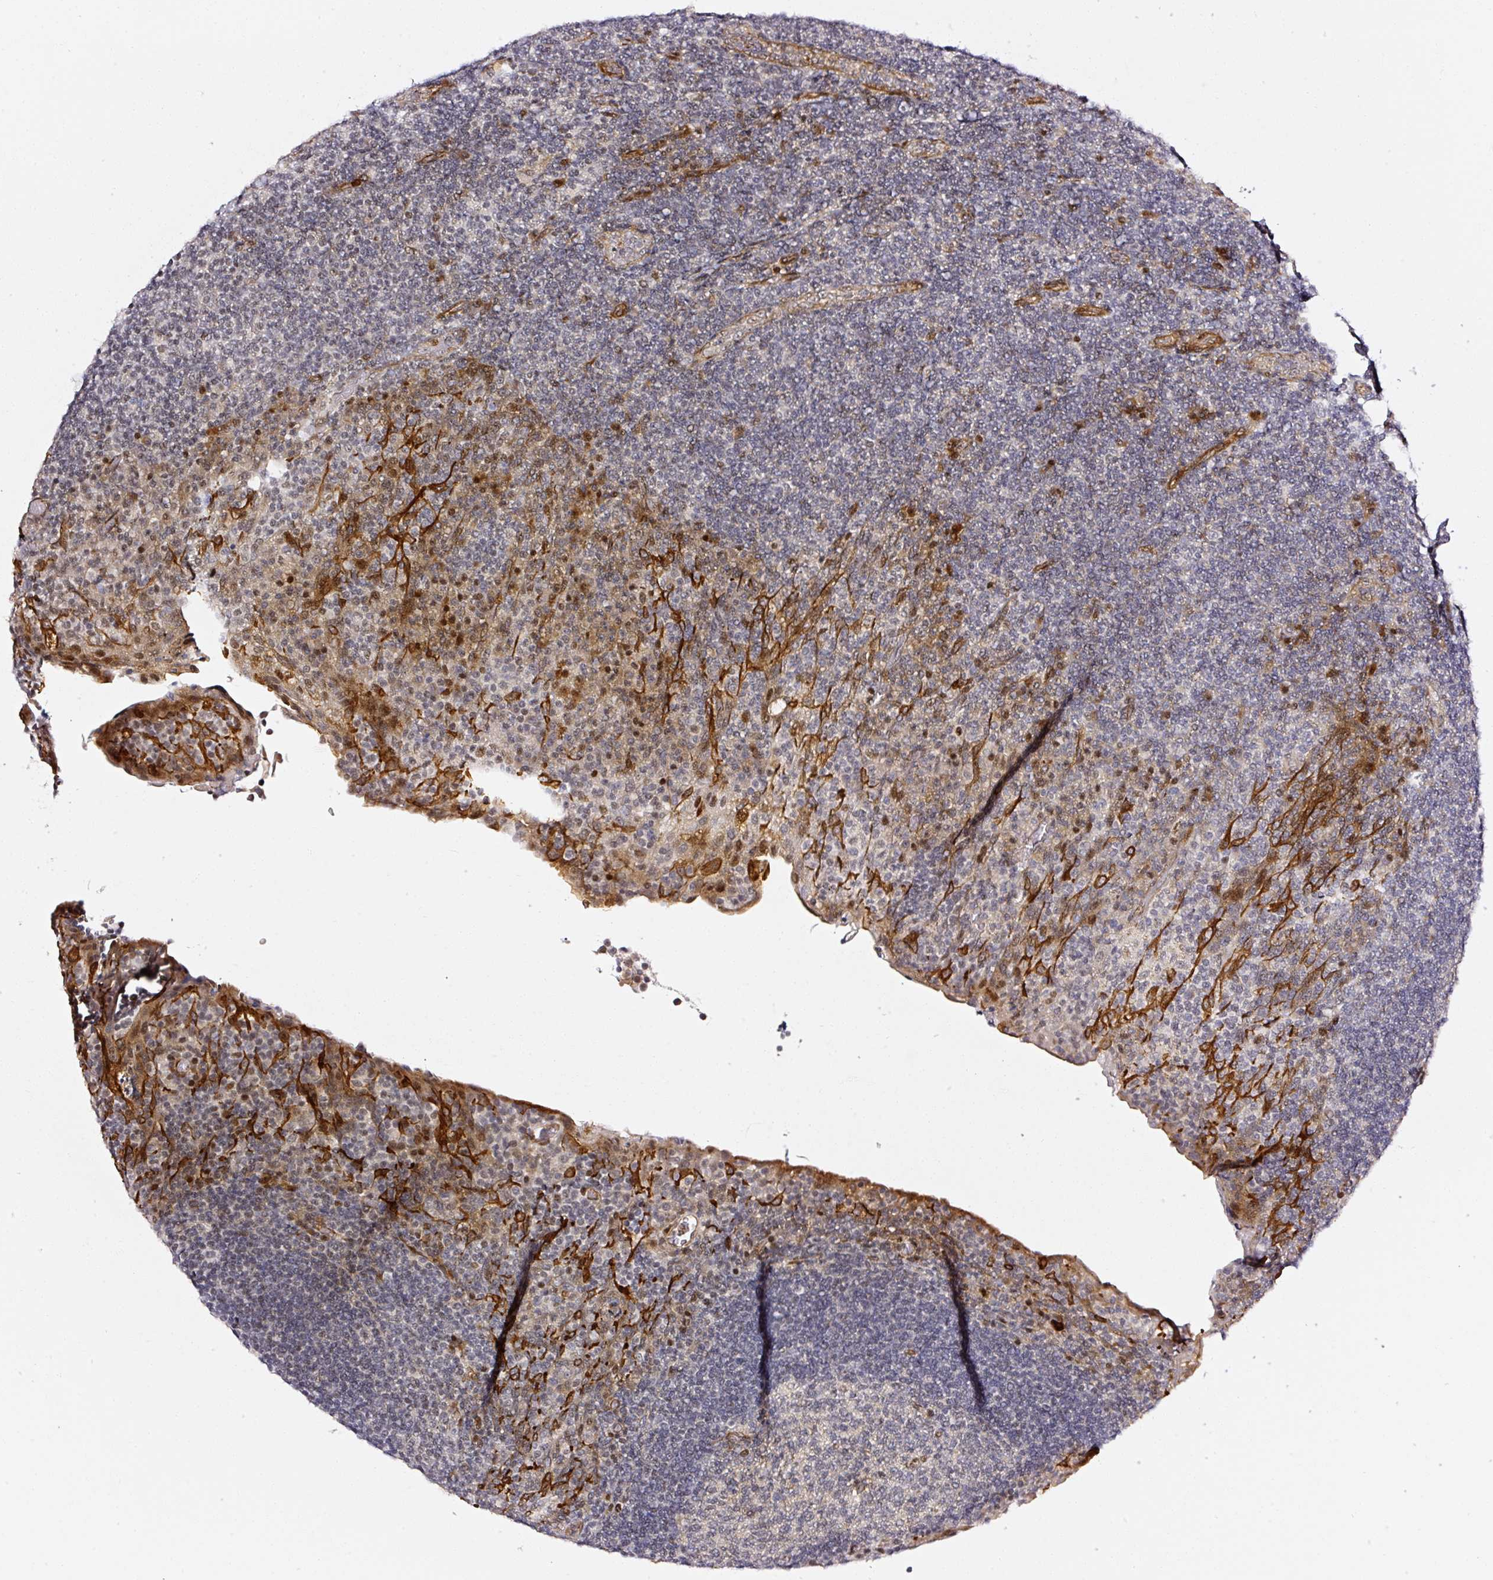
{"staining": {"intensity": "negative", "quantity": "none", "location": "none"}, "tissue": "tonsil", "cell_type": "Germinal center cells", "image_type": "normal", "snomed": [{"axis": "morphology", "description": "Normal tissue, NOS"}, {"axis": "topography", "description": "Tonsil"}], "caption": "Protein analysis of normal tonsil demonstrates no significant positivity in germinal center cells. (DAB immunohistochemistry, high magnification).", "gene": "ANKRD20A1", "patient": {"sex": "male", "age": 17}}